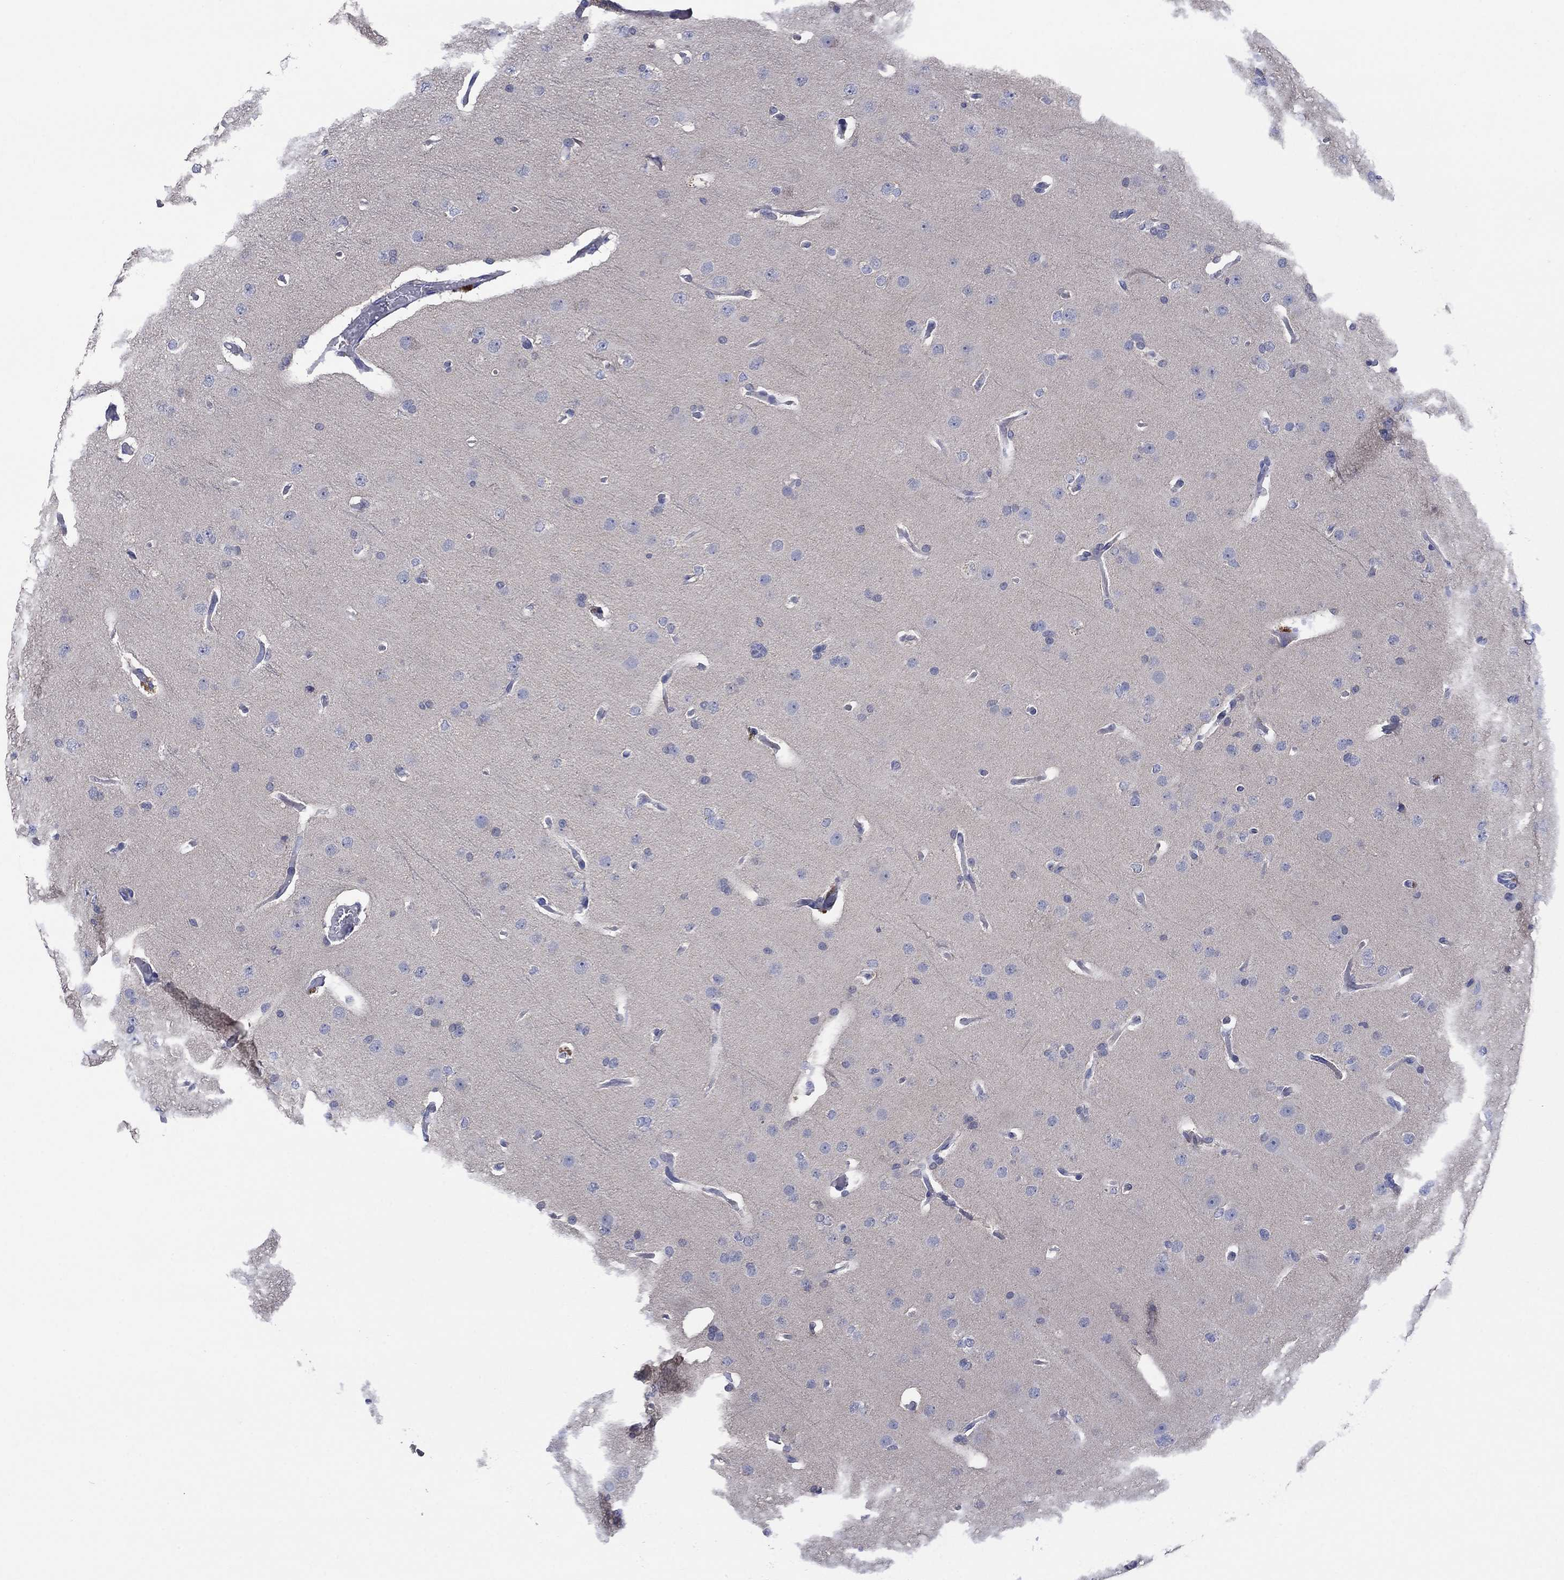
{"staining": {"intensity": "negative", "quantity": "none", "location": "none"}, "tissue": "glioma", "cell_type": "Tumor cells", "image_type": "cancer", "snomed": [{"axis": "morphology", "description": "Glioma, malignant, Low grade"}, {"axis": "topography", "description": "Brain"}], "caption": "An image of glioma stained for a protein shows no brown staining in tumor cells.", "gene": "FER1L6", "patient": {"sex": "male", "age": 41}}